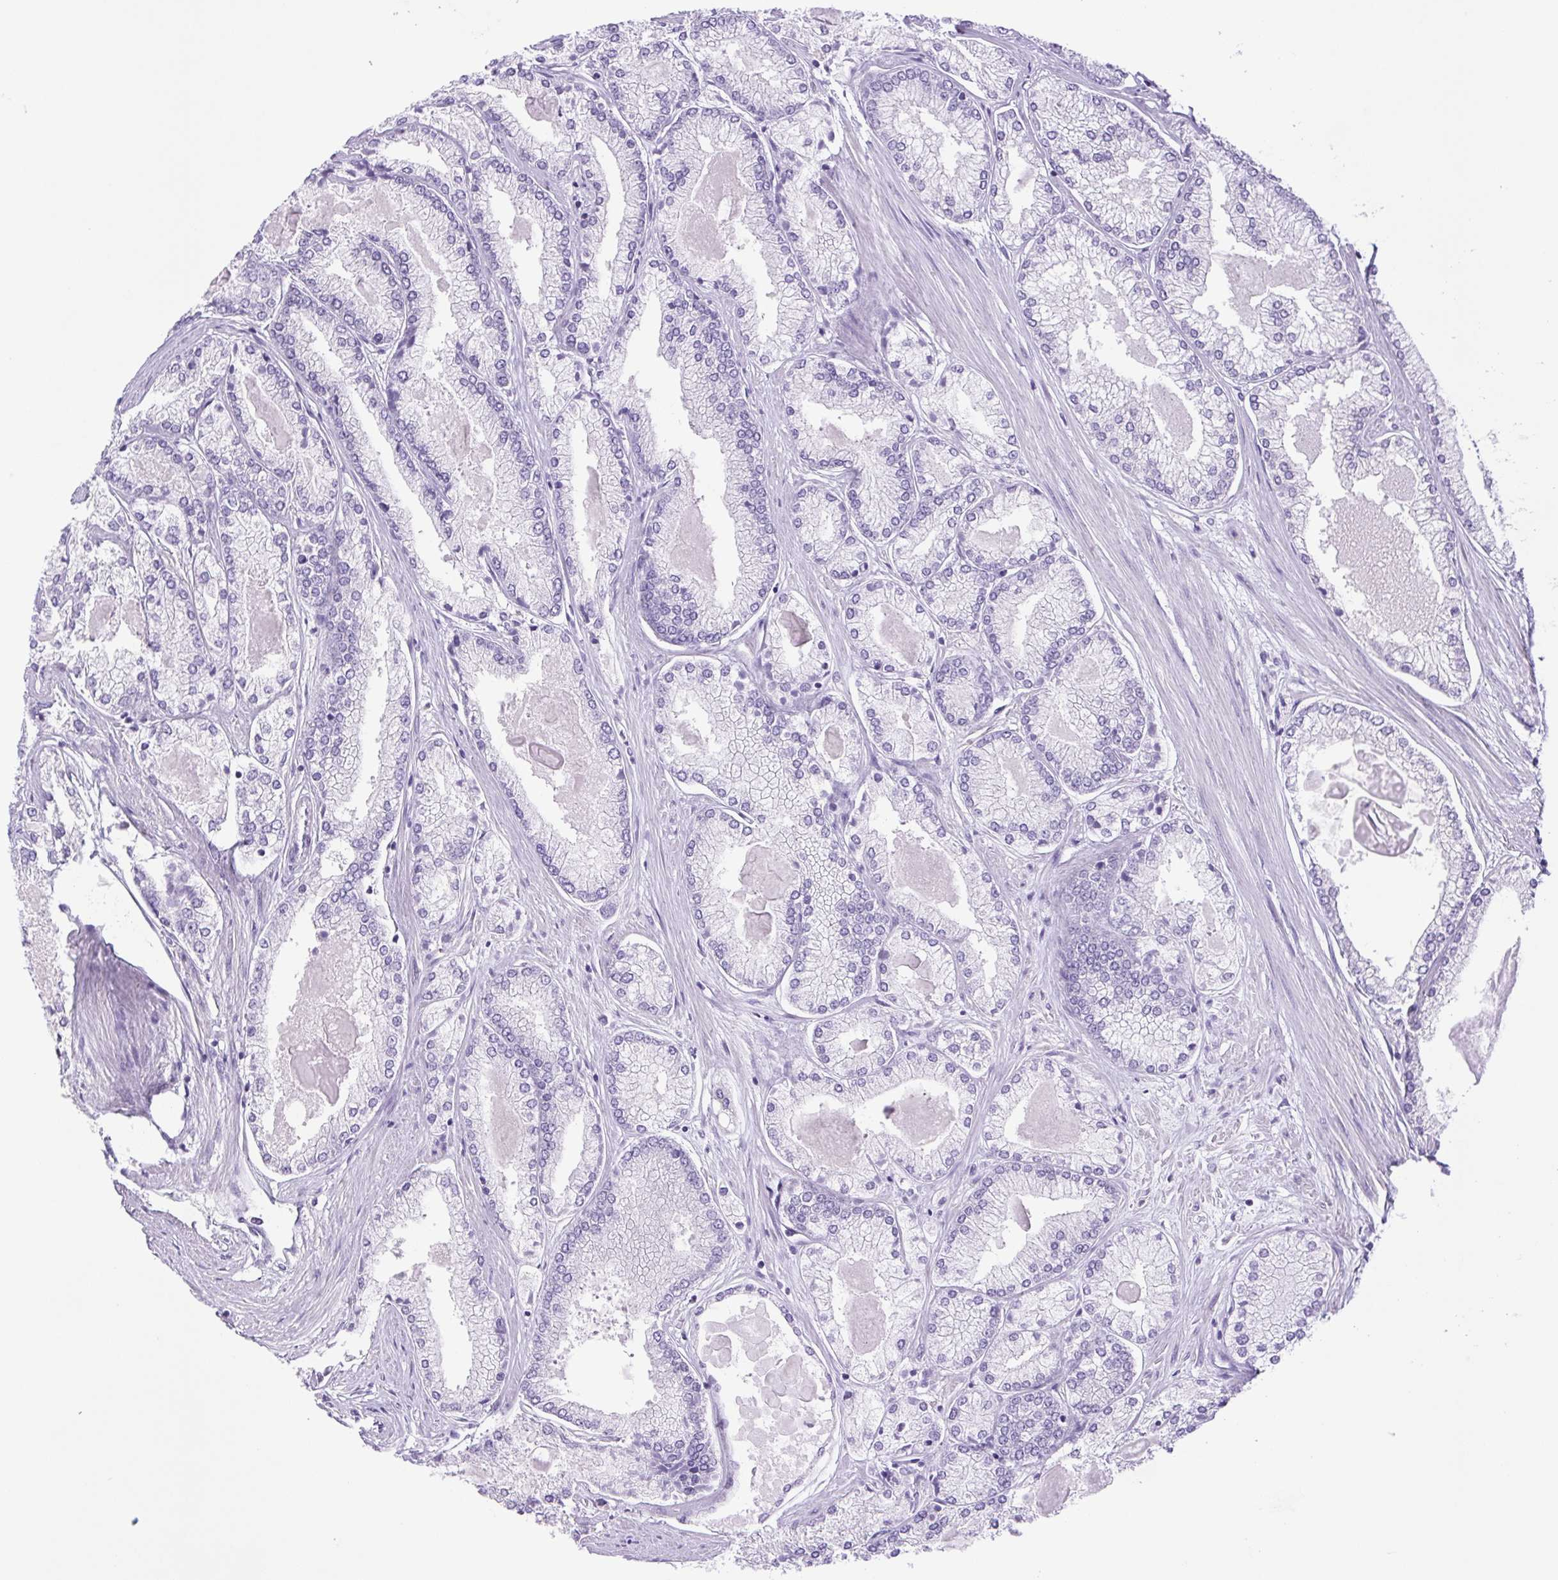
{"staining": {"intensity": "negative", "quantity": "none", "location": "none"}, "tissue": "prostate cancer", "cell_type": "Tumor cells", "image_type": "cancer", "snomed": [{"axis": "morphology", "description": "Adenocarcinoma, High grade"}, {"axis": "topography", "description": "Prostate"}], "caption": "Protein analysis of prostate adenocarcinoma (high-grade) reveals no significant positivity in tumor cells.", "gene": "CDSN", "patient": {"sex": "male", "age": 68}}